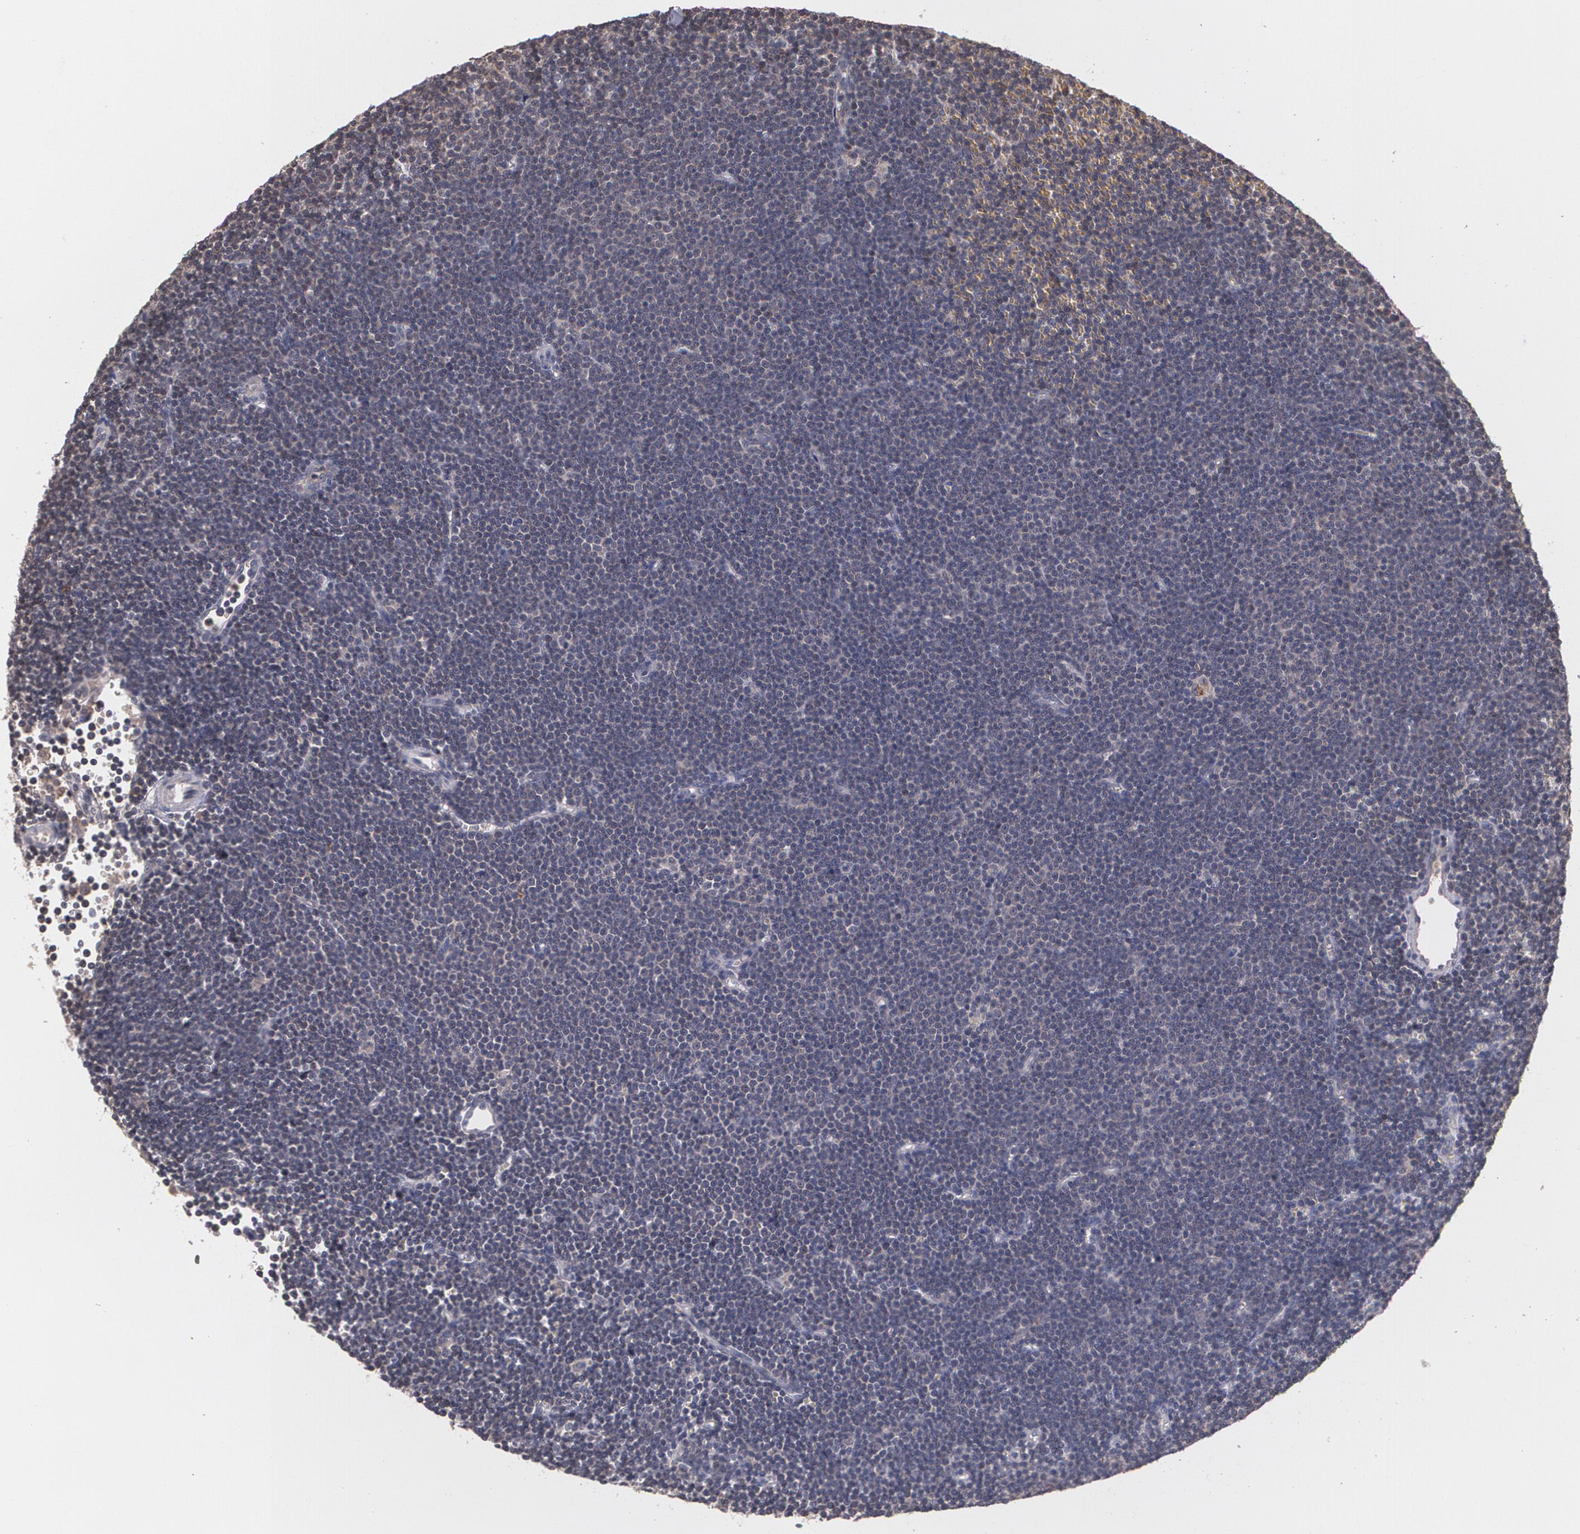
{"staining": {"intensity": "negative", "quantity": "none", "location": "none"}, "tissue": "lymphoma", "cell_type": "Tumor cells", "image_type": "cancer", "snomed": [{"axis": "morphology", "description": "Malignant lymphoma, non-Hodgkin's type, Low grade"}, {"axis": "topography", "description": "Lymph node"}], "caption": "Human low-grade malignant lymphoma, non-Hodgkin's type stained for a protein using immunohistochemistry exhibits no positivity in tumor cells.", "gene": "IFNGR2", "patient": {"sex": "female", "age": 73}}